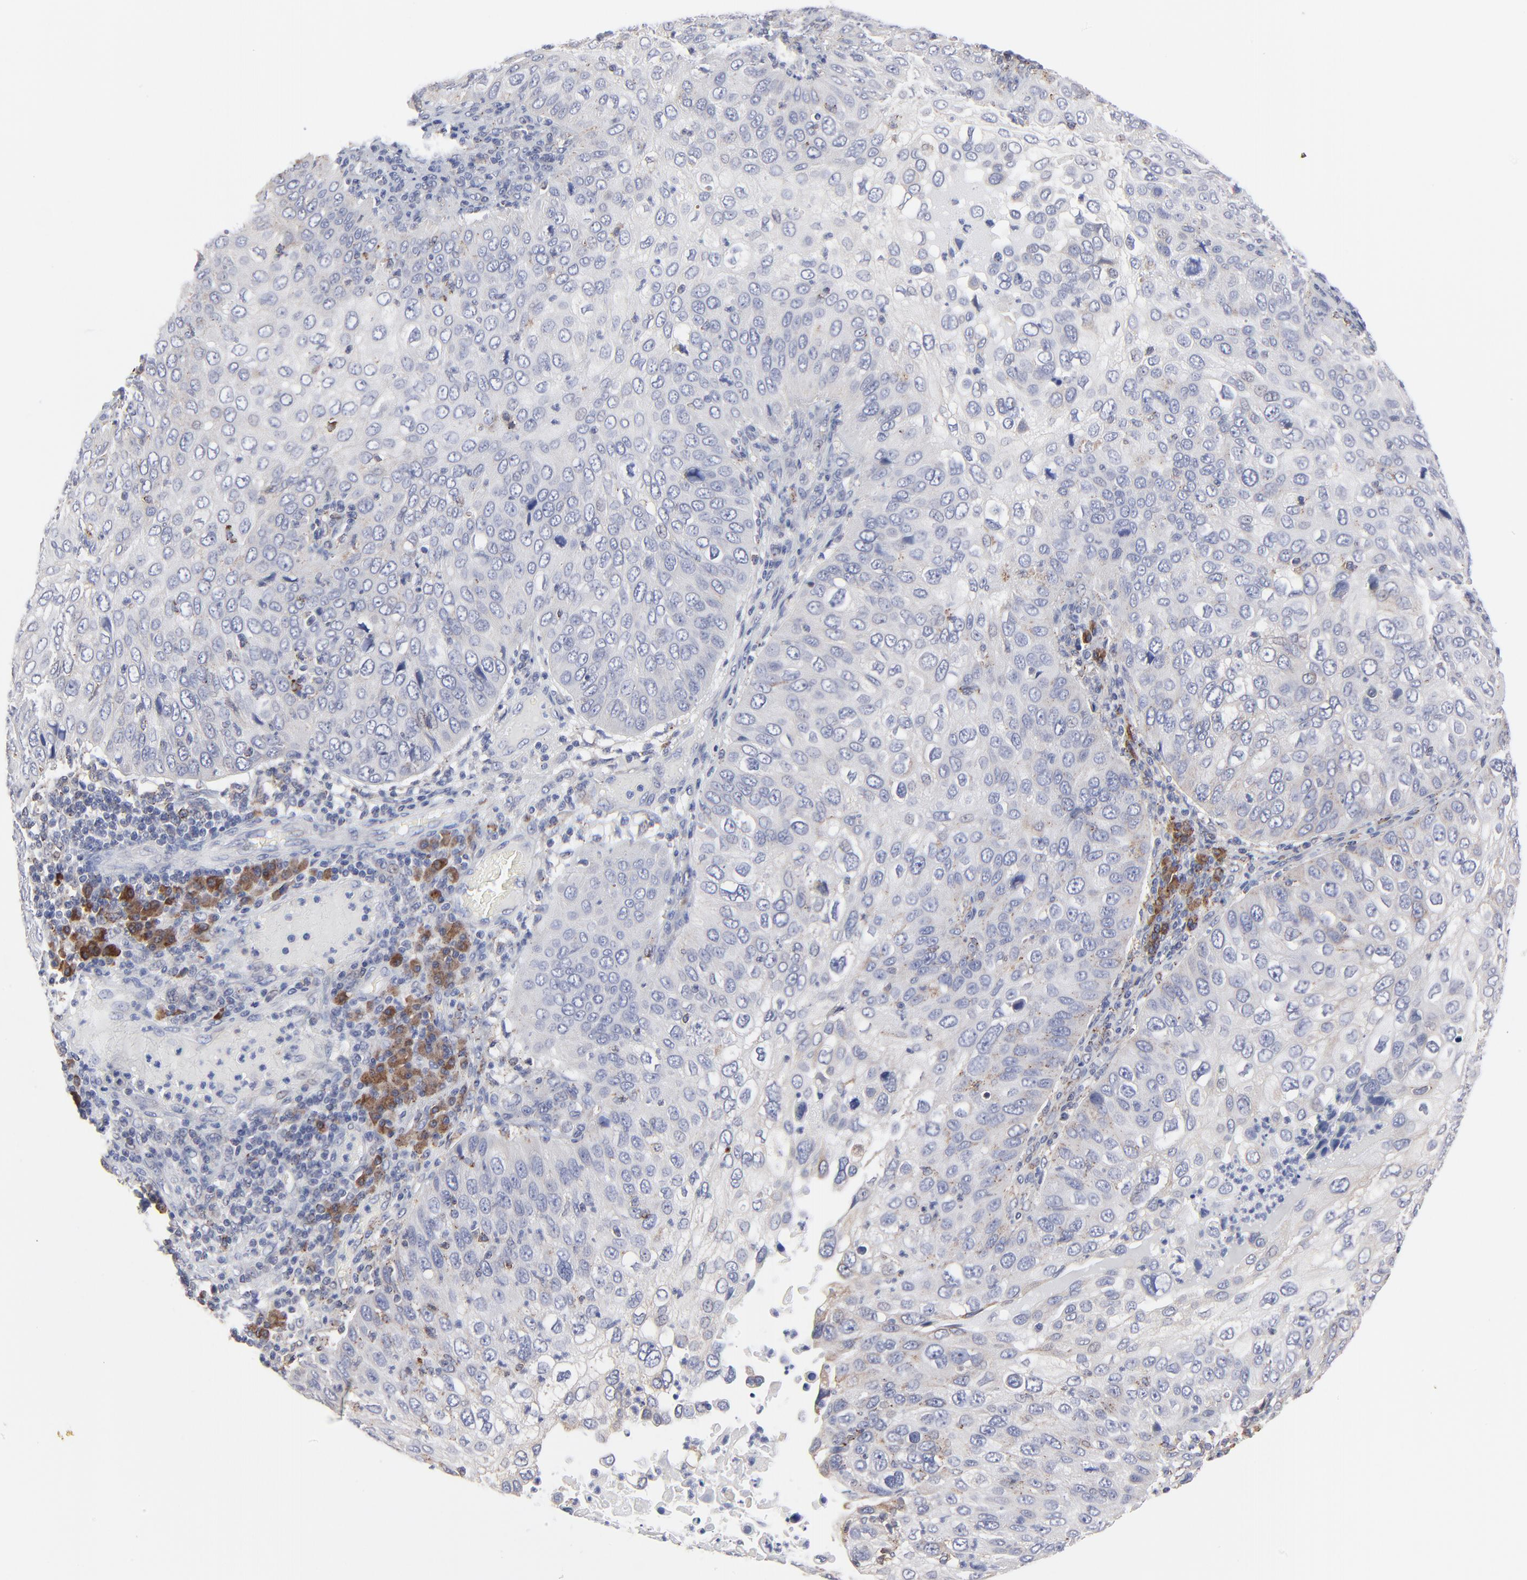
{"staining": {"intensity": "weak", "quantity": "<25%", "location": "cytoplasmic/membranous"}, "tissue": "skin cancer", "cell_type": "Tumor cells", "image_type": "cancer", "snomed": [{"axis": "morphology", "description": "Squamous cell carcinoma, NOS"}, {"axis": "topography", "description": "Skin"}], "caption": "Immunohistochemical staining of skin squamous cell carcinoma reveals no significant positivity in tumor cells.", "gene": "TRIM22", "patient": {"sex": "male", "age": 87}}